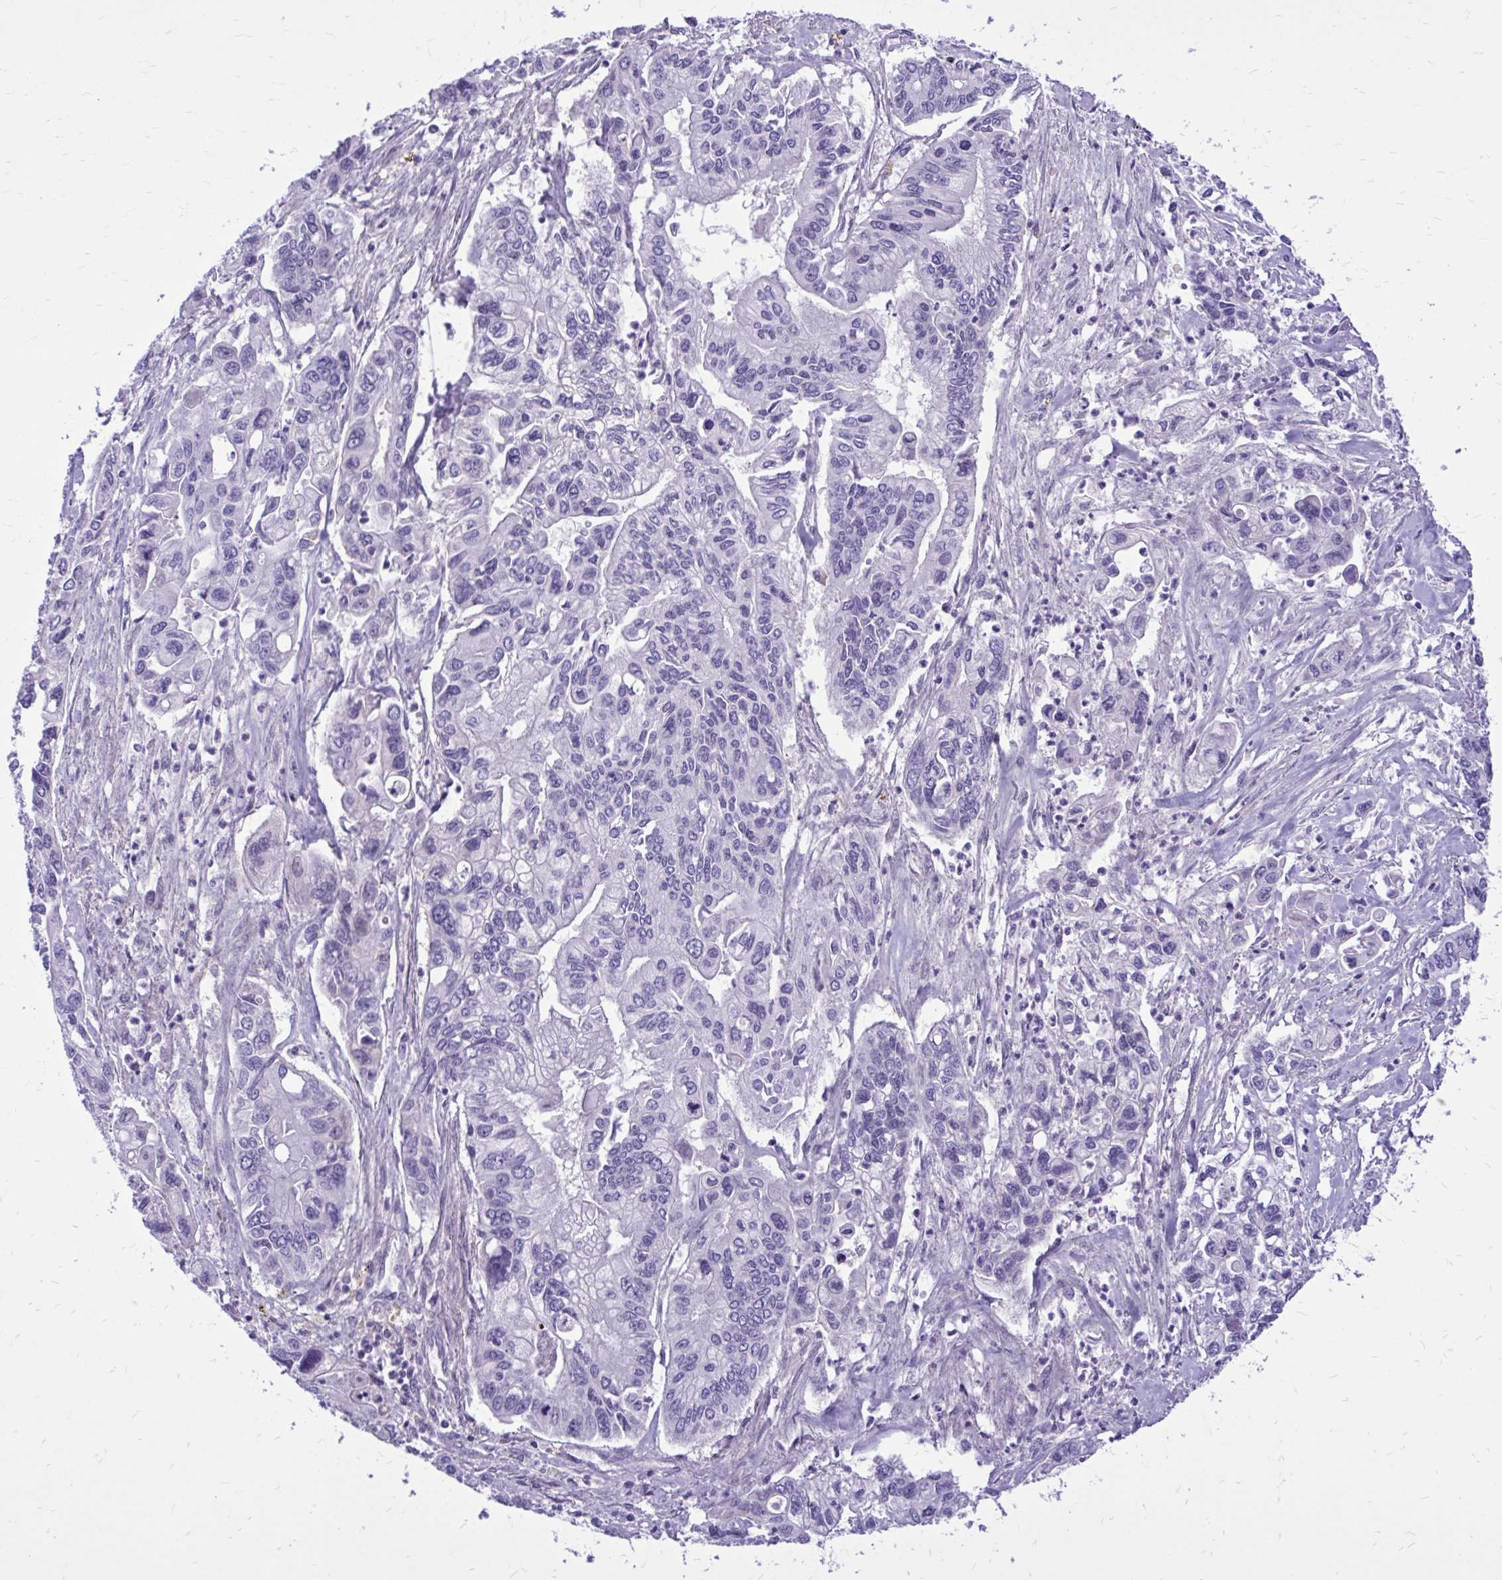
{"staining": {"intensity": "negative", "quantity": "none", "location": "none"}, "tissue": "pancreatic cancer", "cell_type": "Tumor cells", "image_type": "cancer", "snomed": [{"axis": "morphology", "description": "Adenocarcinoma, NOS"}, {"axis": "topography", "description": "Pancreas"}], "caption": "Immunohistochemistry of human pancreatic cancer (adenocarcinoma) exhibits no staining in tumor cells.", "gene": "ZBTB25", "patient": {"sex": "male", "age": 62}}